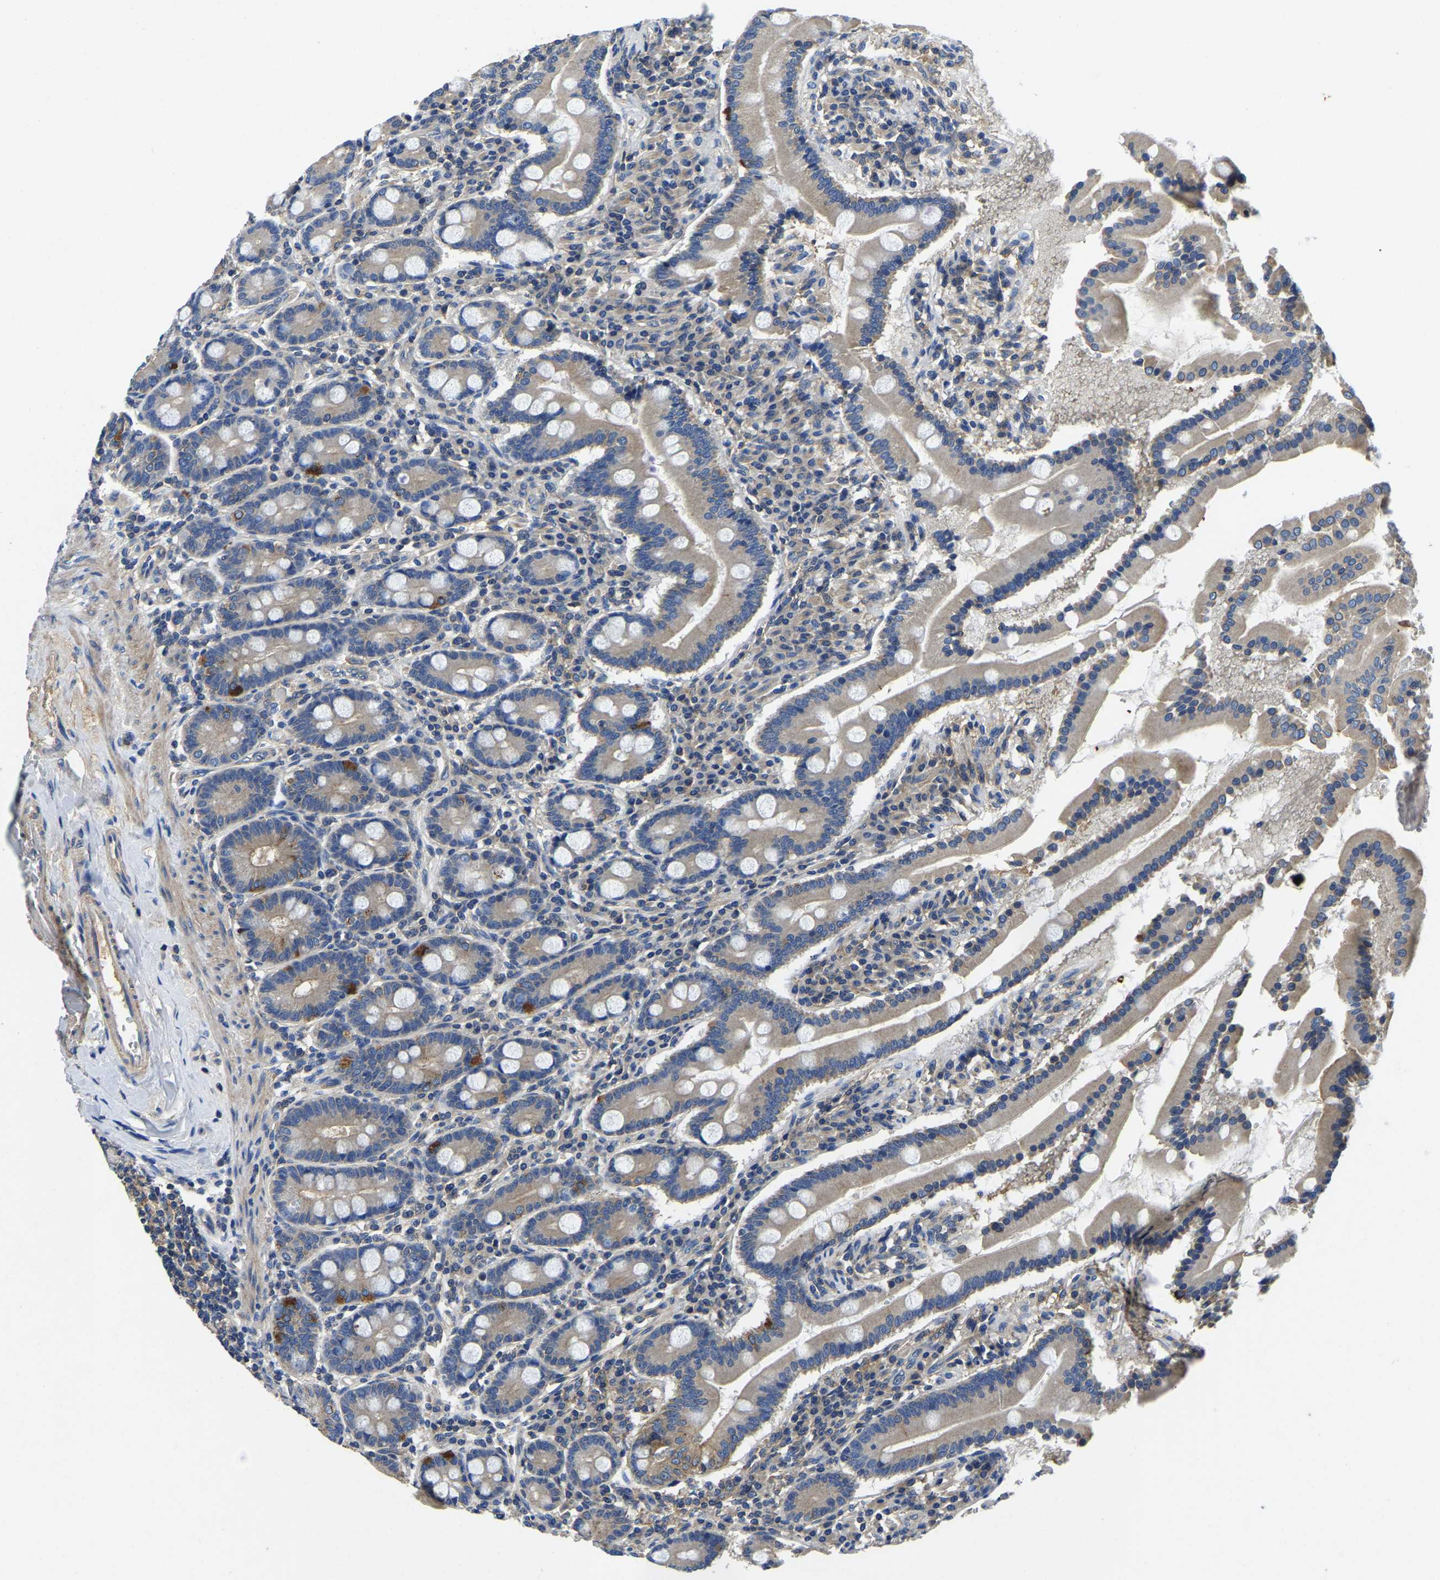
{"staining": {"intensity": "weak", "quantity": ">75%", "location": "cytoplasmic/membranous"}, "tissue": "duodenum", "cell_type": "Glandular cells", "image_type": "normal", "snomed": [{"axis": "morphology", "description": "Normal tissue, NOS"}, {"axis": "topography", "description": "Duodenum"}], "caption": "Immunohistochemical staining of benign duodenum reveals low levels of weak cytoplasmic/membranous expression in approximately >75% of glandular cells. (DAB (3,3'-diaminobenzidine) IHC with brightfield microscopy, high magnification).", "gene": "STAT2", "patient": {"sex": "male", "age": 50}}